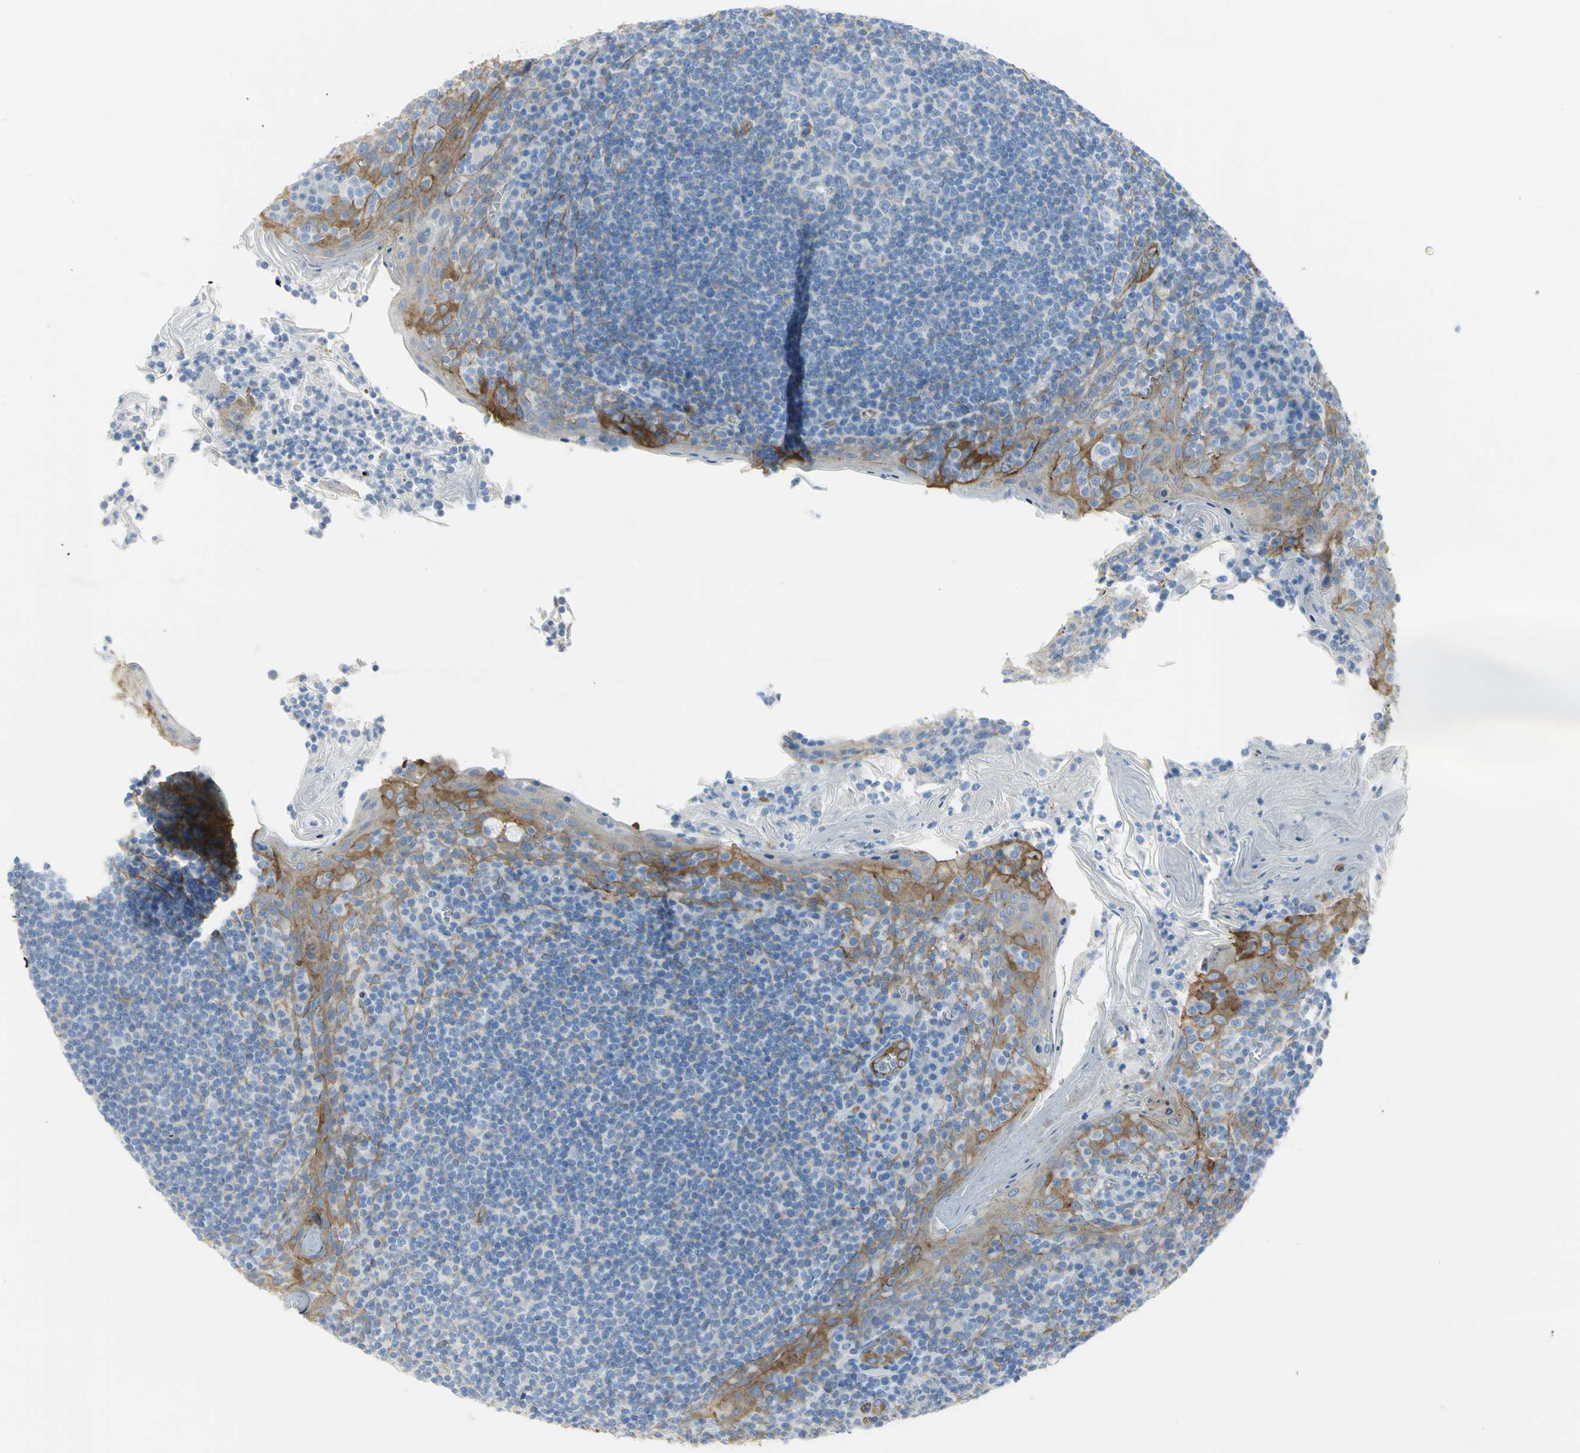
{"staining": {"intensity": "negative", "quantity": "none", "location": "none"}, "tissue": "tonsil", "cell_type": "Germinal center cells", "image_type": "normal", "snomed": [{"axis": "morphology", "description": "Normal tissue, NOS"}, {"axis": "topography", "description": "Tonsil"}], "caption": "The histopathology image demonstrates no staining of germinal center cells in normal tonsil. Nuclei are stained in blue.", "gene": "FLNB", "patient": {"sex": "male", "age": 31}}